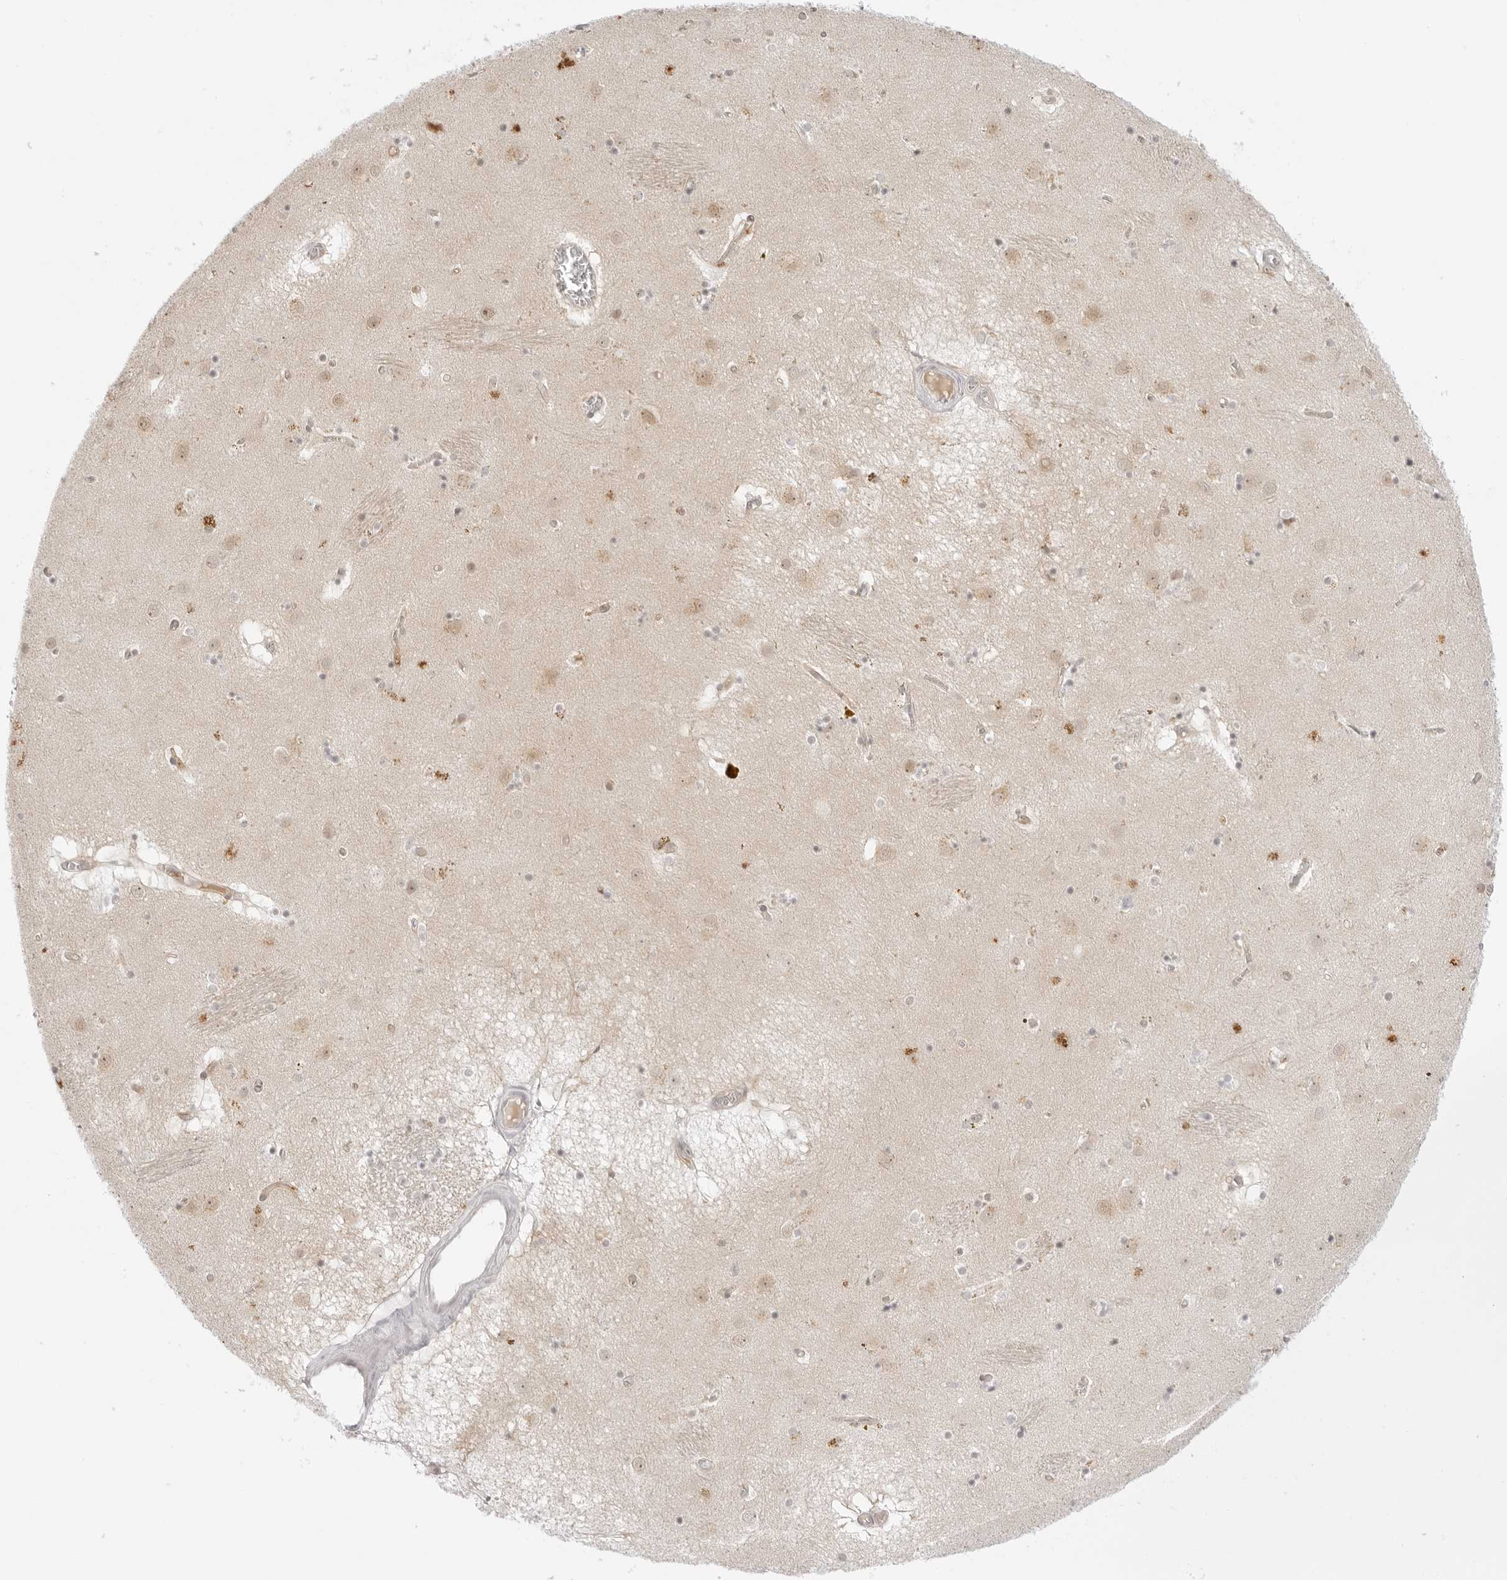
{"staining": {"intensity": "weak", "quantity": "25%-75%", "location": "cytoplasmic/membranous,nuclear"}, "tissue": "caudate", "cell_type": "Glial cells", "image_type": "normal", "snomed": [{"axis": "morphology", "description": "Normal tissue, NOS"}, {"axis": "topography", "description": "Lateral ventricle wall"}], "caption": "A low amount of weak cytoplasmic/membranous,nuclear positivity is appreciated in approximately 25%-75% of glial cells in unremarkable caudate.", "gene": "MED18", "patient": {"sex": "male", "age": 70}}